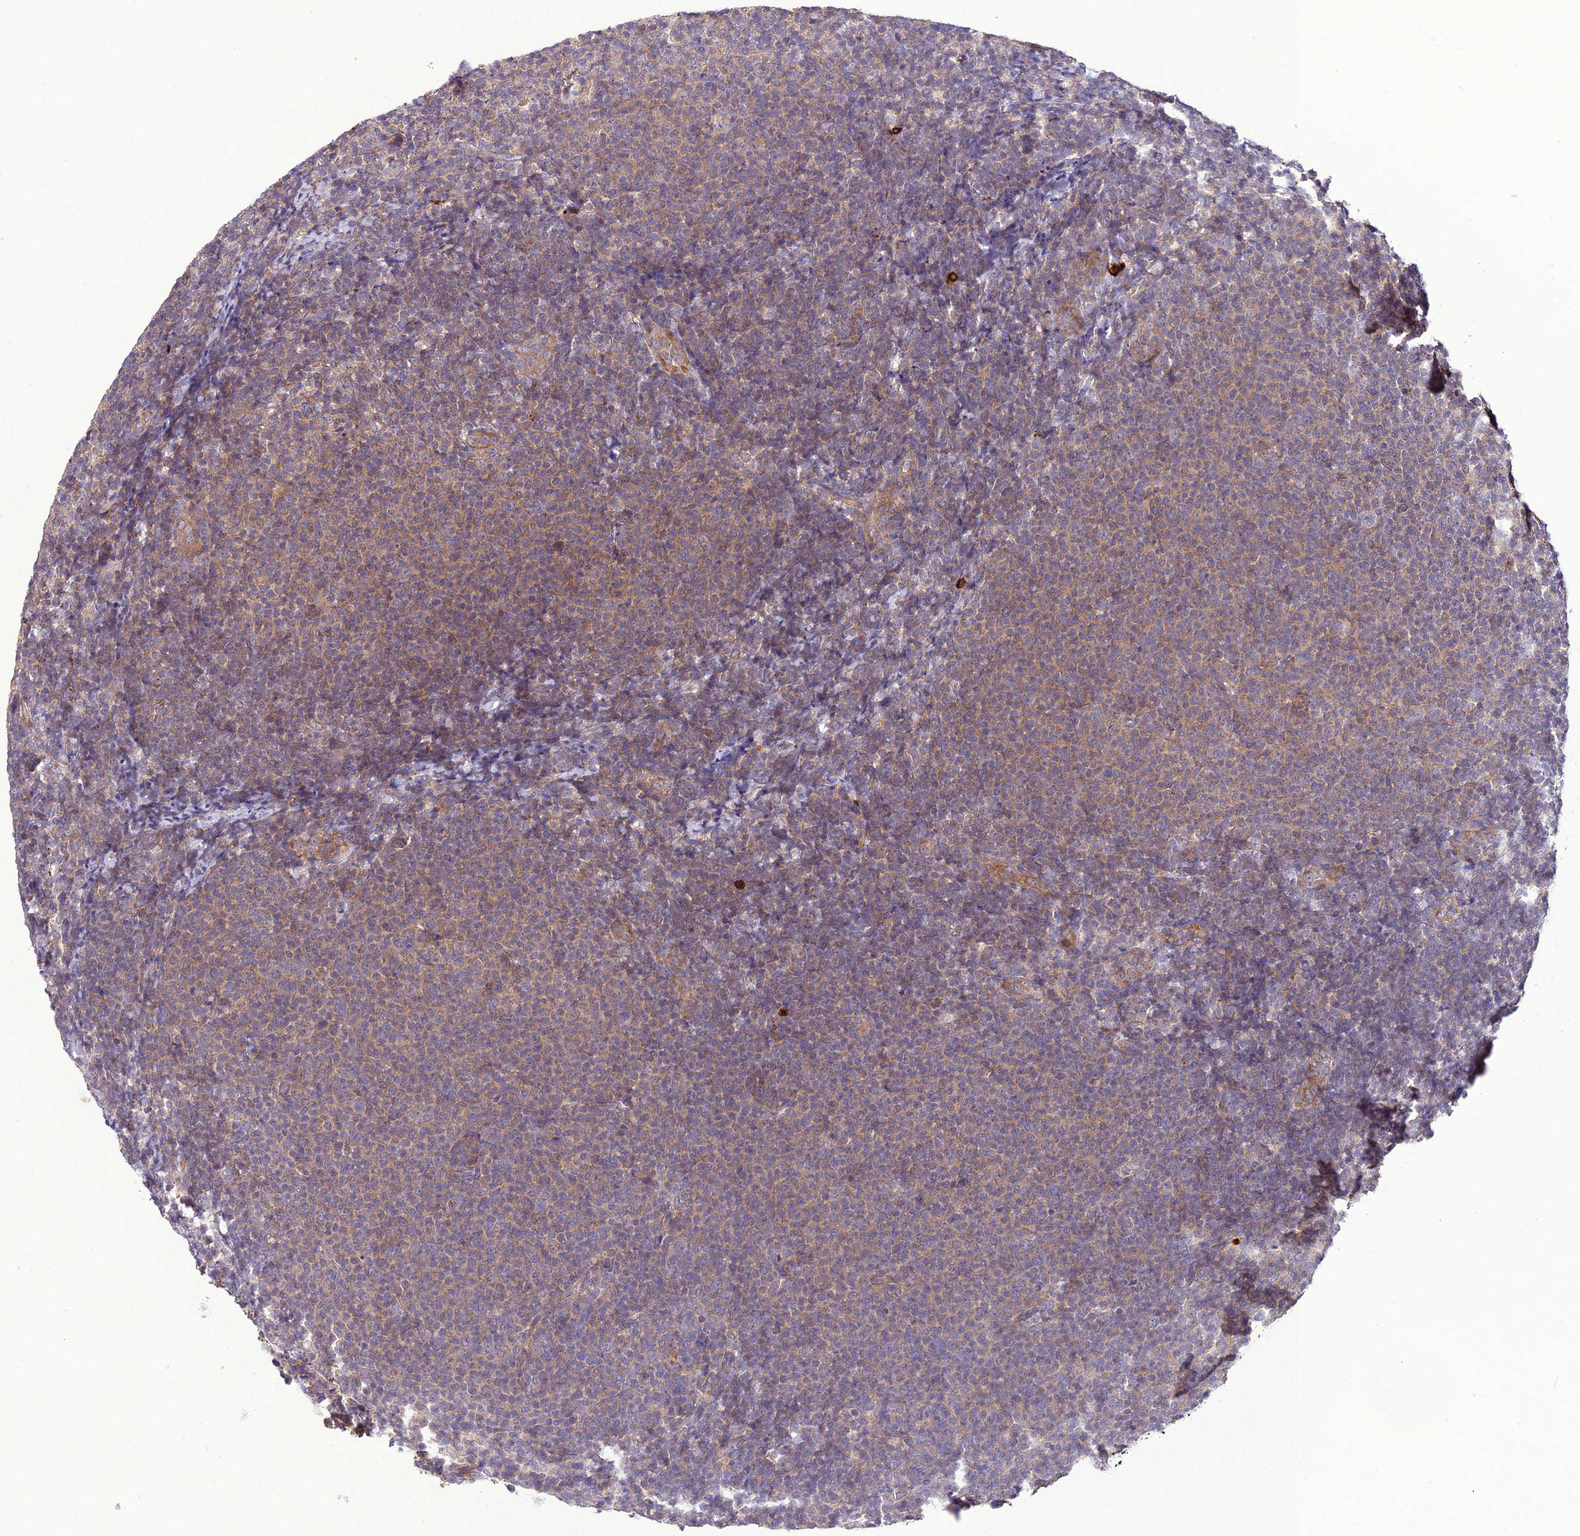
{"staining": {"intensity": "weak", "quantity": "25%-75%", "location": "cytoplasmic/membranous"}, "tissue": "lymphoma", "cell_type": "Tumor cells", "image_type": "cancer", "snomed": [{"axis": "morphology", "description": "Malignant lymphoma, non-Hodgkin's type, Low grade"}, {"axis": "topography", "description": "Lymph node"}], "caption": "Immunohistochemical staining of malignant lymphoma, non-Hodgkin's type (low-grade) shows low levels of weak cytoplasmic/membranous protein staining in about 25%-75% of tumor cells.", "gene": "PPIL3", "patient": {"sex": "male", "age": 66}}